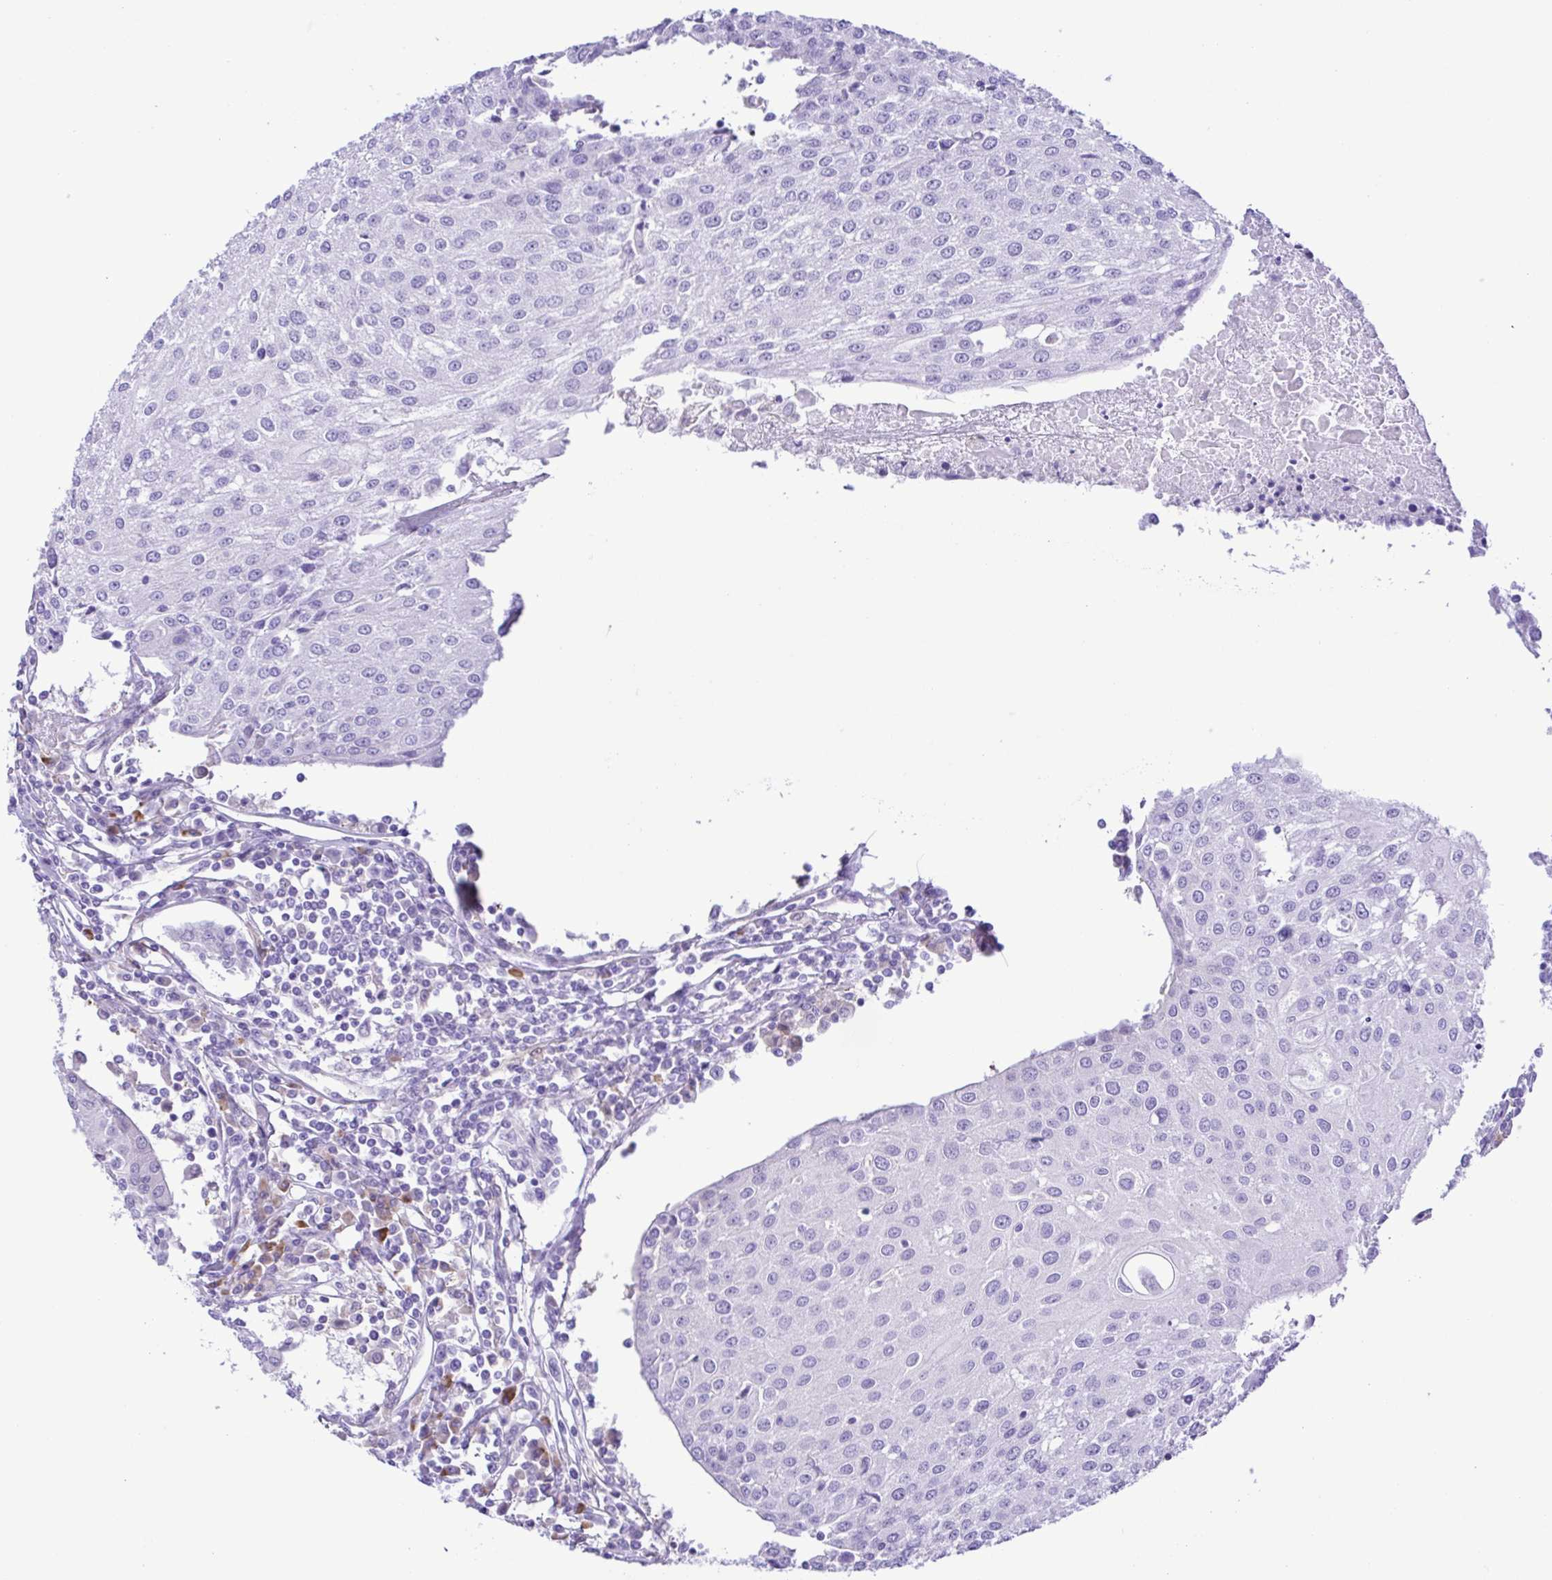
{"staining": {"intensity": "negative", "quantity": "none", "location": "none"}, "tissue": "urothelial cancer", "cell_type": "Tumor cells", "image_type": "cancer", "snomed": [{"axis": "morphology", "description": "Urothelial carcinoma, High grade"}, {"axis": "topography", "description": "Urinary bladder"}], "caption": "An immunohistochemistry histopathology image of high-grade urothelial carcinoma is shown. There is no staining in tumor cells of high-grade urothelial carcinoma. The staining is performed using DAB brown chromogen with nuclei counter-stained in using hematoxylin.", "gene": "GPR17", "patient": {"sex": "female", "age": 85}}